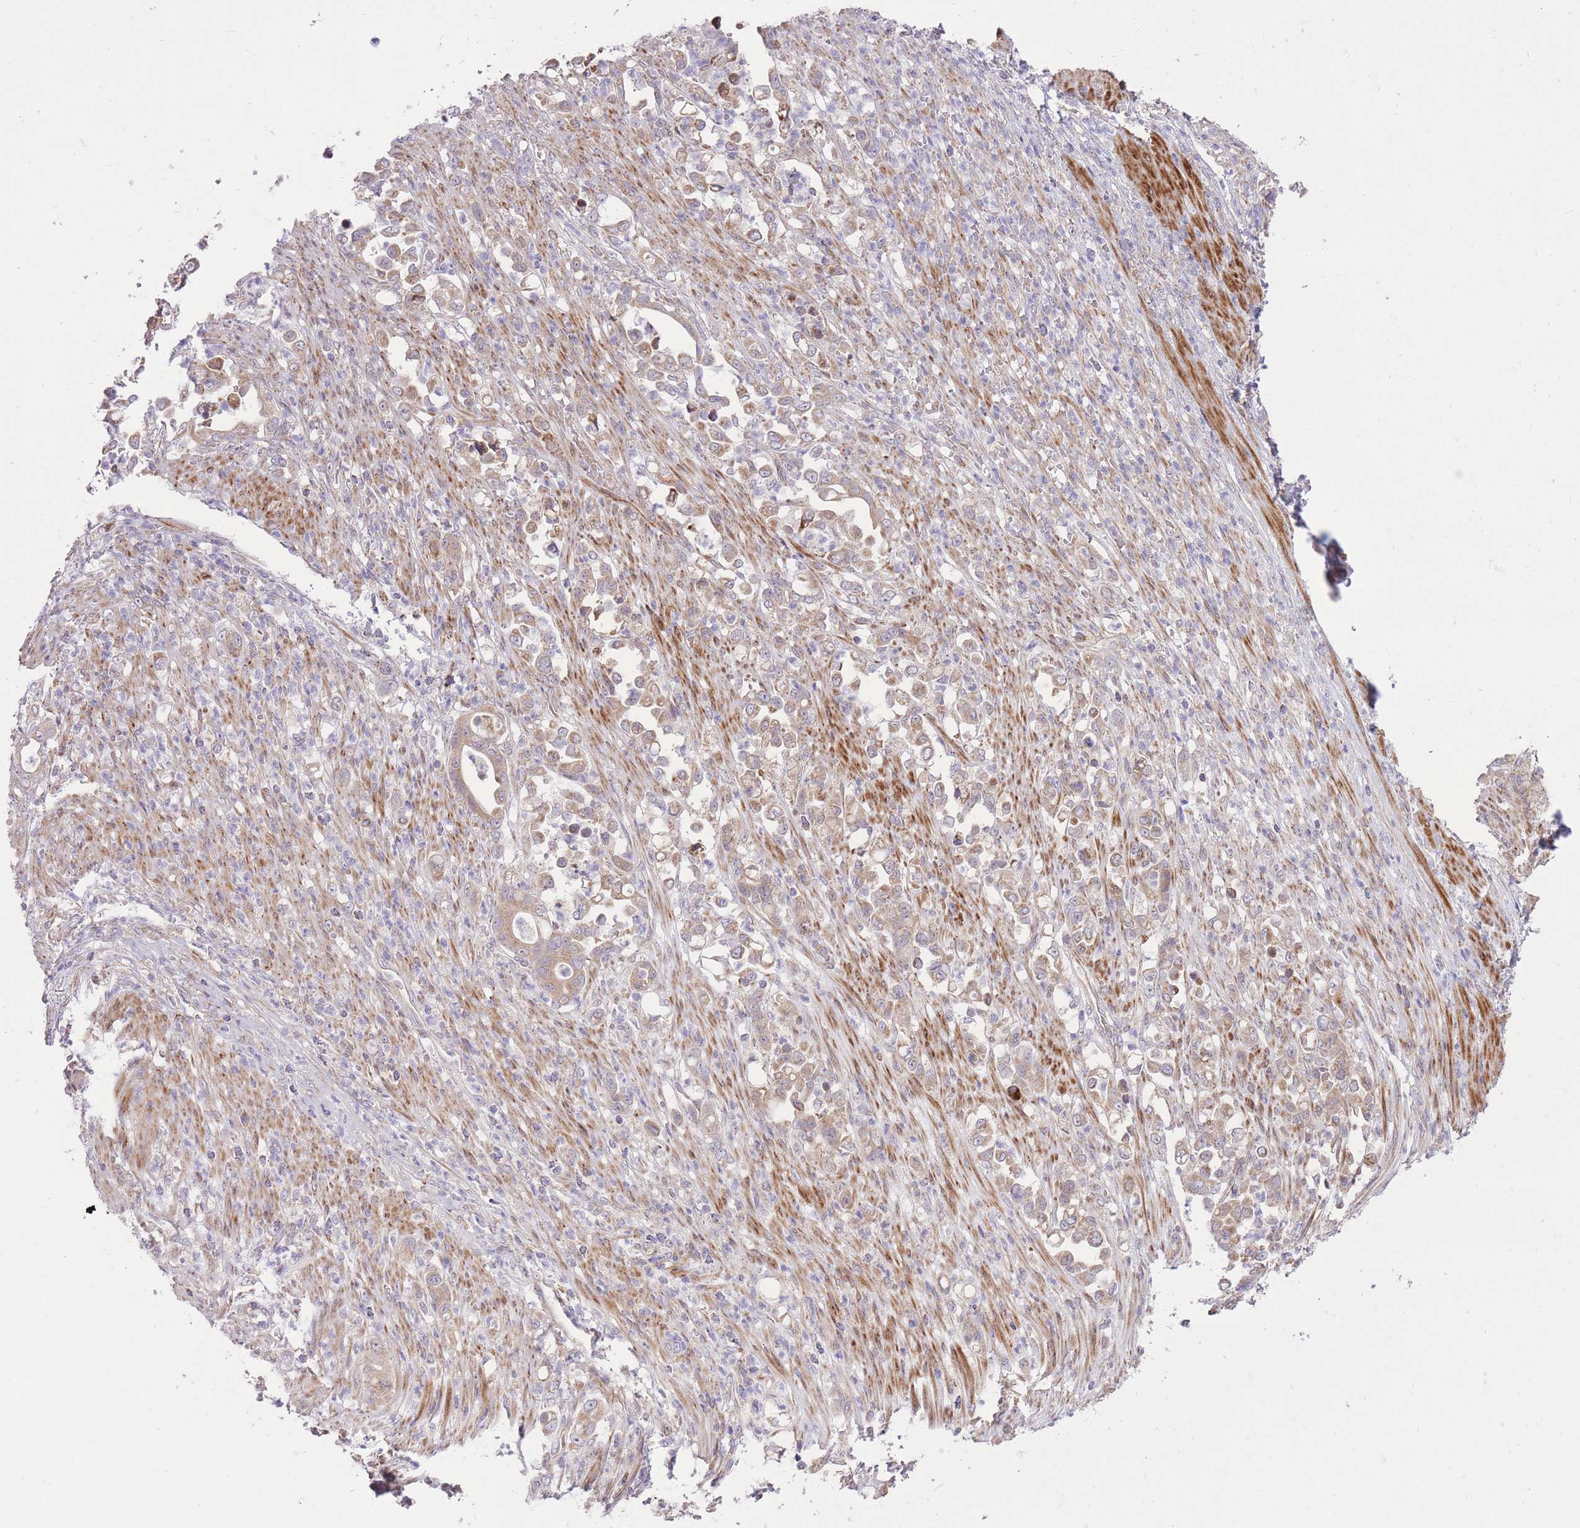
{"staining": {"intensity": "weak", "quantity": "25%-75%", "location": "cytoplasmic/membranous"}, "tissue": "stomach cancer", "cell_type": "Tumor cells", "image_type": "cancer", "snomed": [{"axis": "morphology", "description": "Normal tissue, NOS"}, {"axis": "morphology", "description": "Adenocarcinoma, NOS"}, {"axis": "topography", "description": "Stomach"}], "caption": "Stomach cancer stained with a protein marker shows weak staining in tumor cells.", "gene": "SLC4A4", "patient": {"sex": "female", "age": 79}}